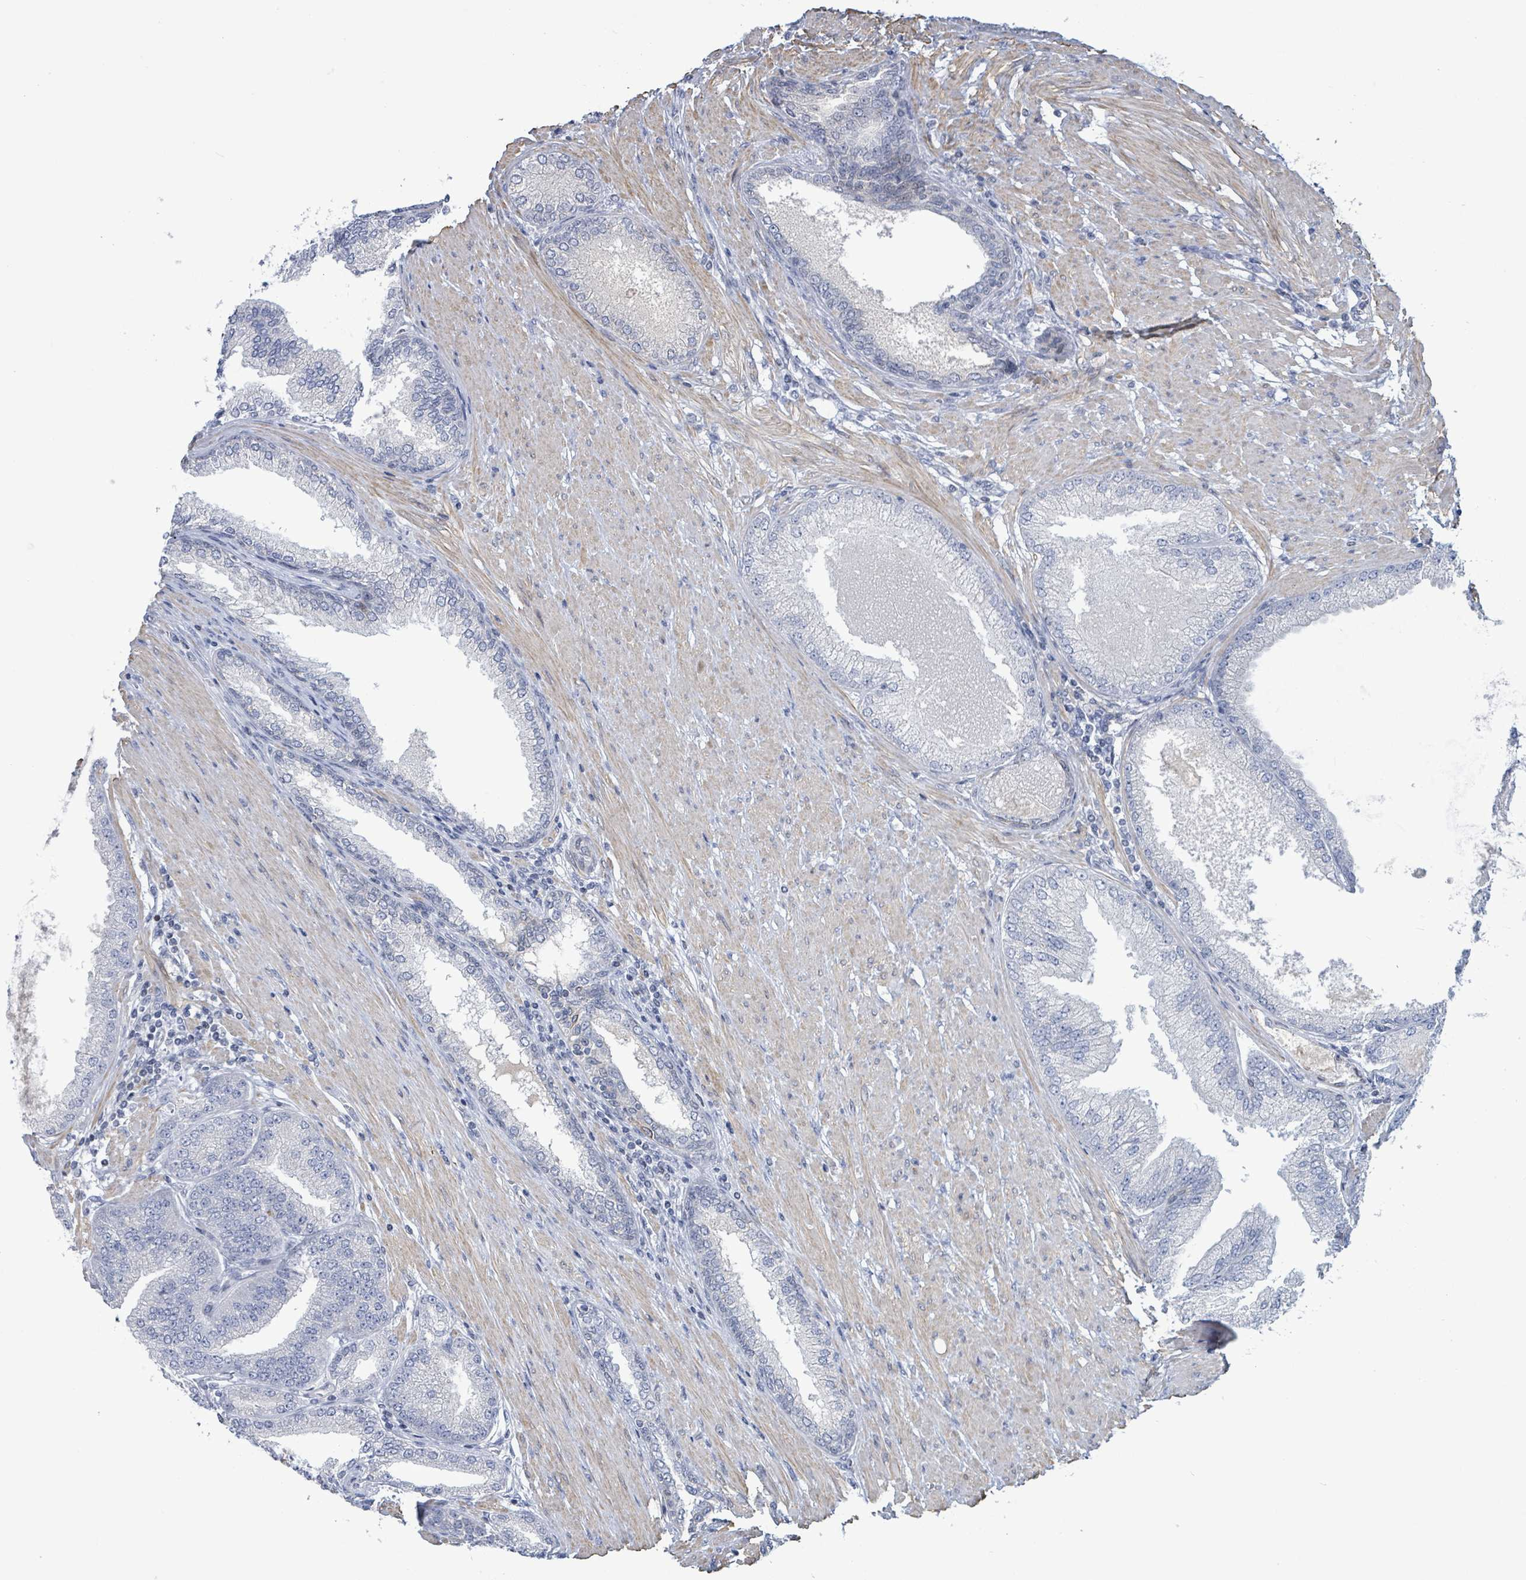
{"staining": {"intensity": "negative", "quantity": "none", "location": "none"}, "tissue": "prostate cancer", "cell_type": "Tumor cells", "image_type": "cancer", "snomed": [{"axis": "morphology", "description": "Adenocarcinoma, High grade"}, {"axis": "topography", "description": "Prostate"}], "caption": "This is an immunohistochemistry (IHC) photomicrograph of adenocarcinoma (high-grade) (prostate). There is no expression in tumor cells.", "gene": "NTN3", "patient": {"sex": "male", "age": 71}}